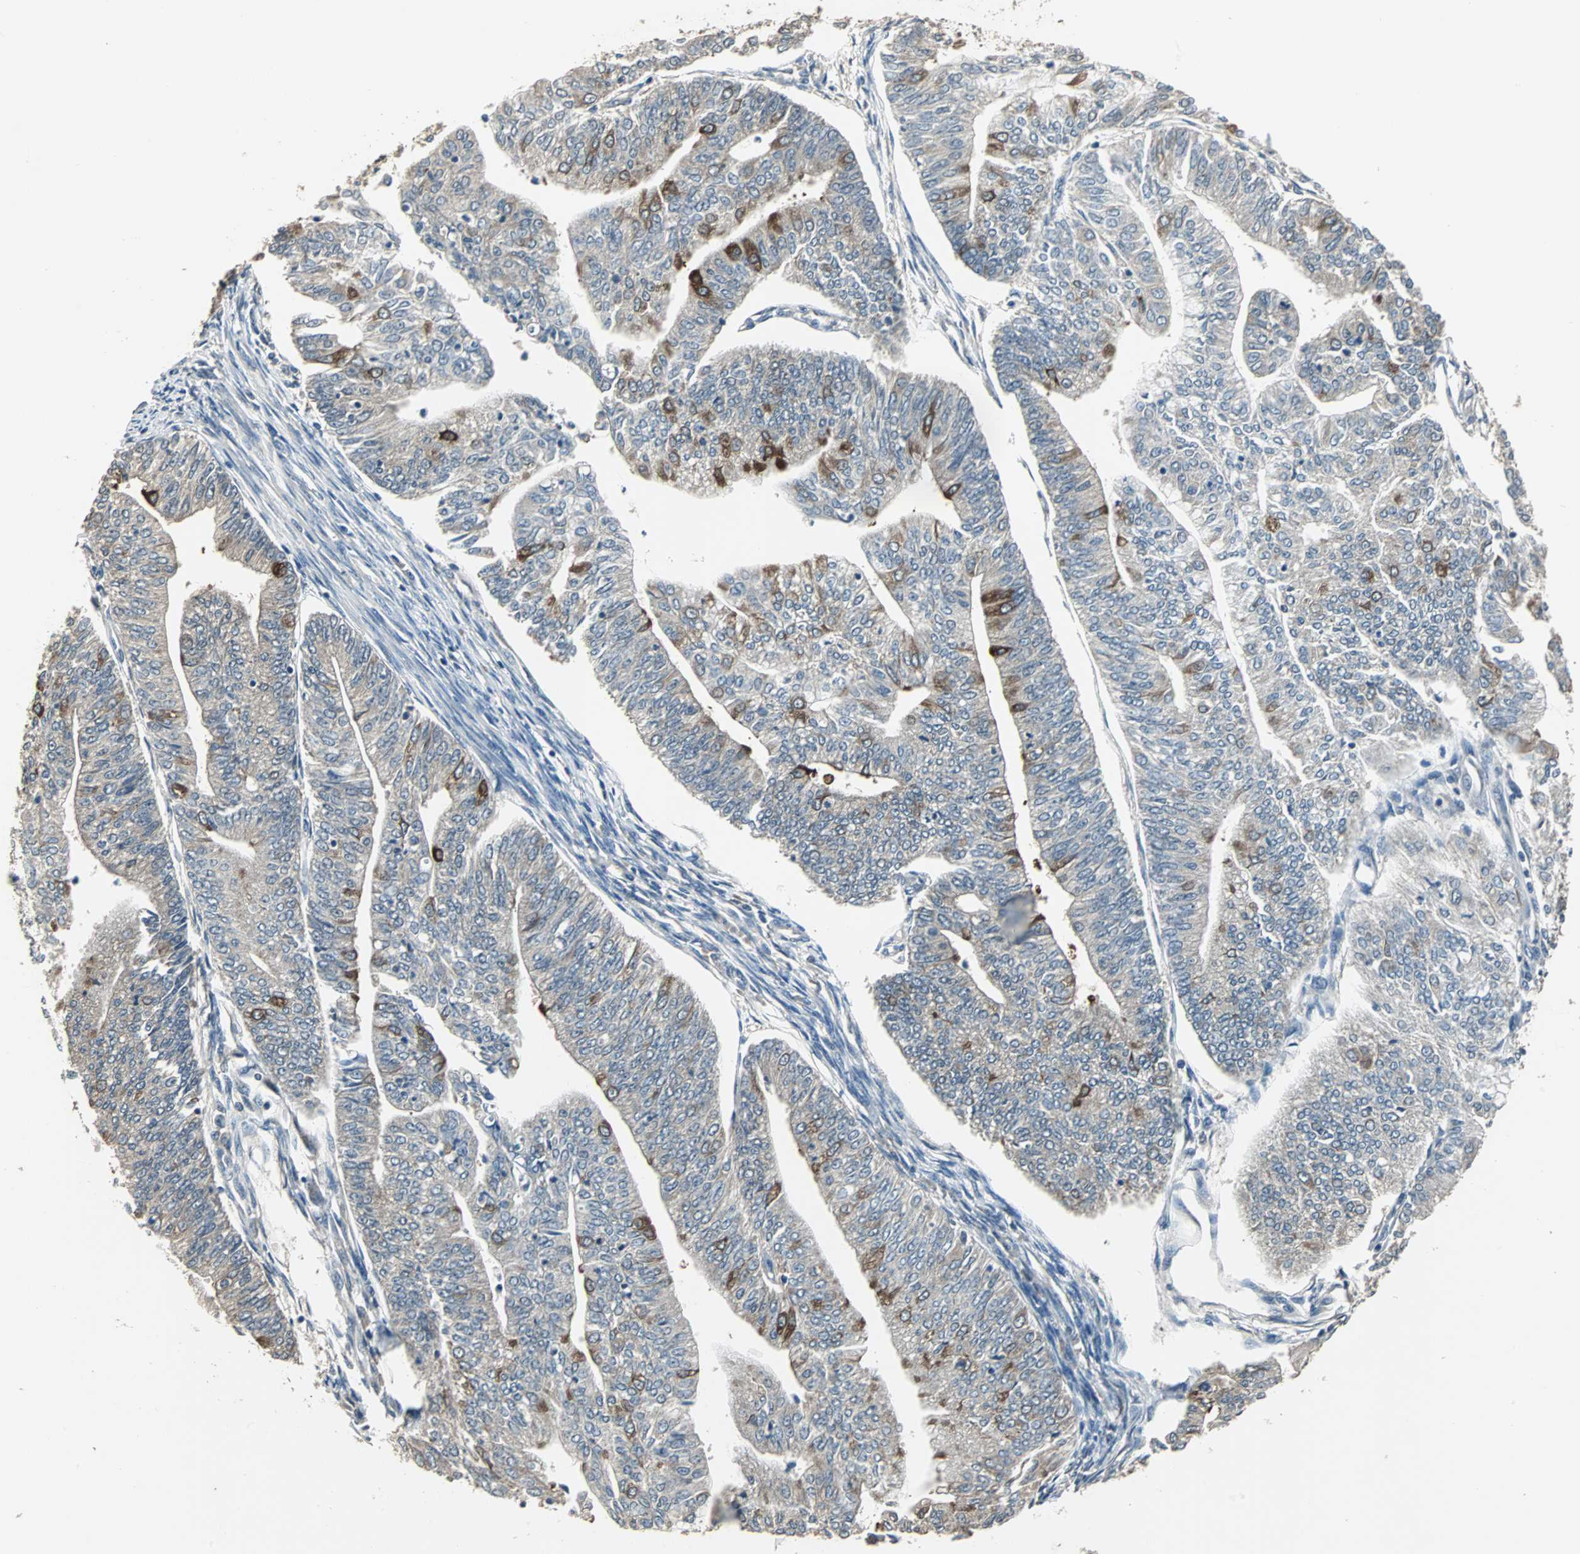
{"staining": {"intensity": "strong", "quantity": "<25%", "location": "cytoplasmic/membranous"}, "tissue": "endometrial cancer", "cell_type": "Tumor cells", "image_type": "cancer", "snomed": [{"axis": "morphology", "description": "Adenocarcinoma, NOS"}, {"axis": "topography", "description": "Endometrium"}], "caption": "DAB (3,3'-diaminobenzidine) immunohistochemical staining of human endometrial cancer (adenocarcinoma) demonstrates strong cytoplasmic/membranous protein expression in approximately <25% of tumor cells.", "gene": "ABHD2", "patient": {"sex": "female", "age": 59}}